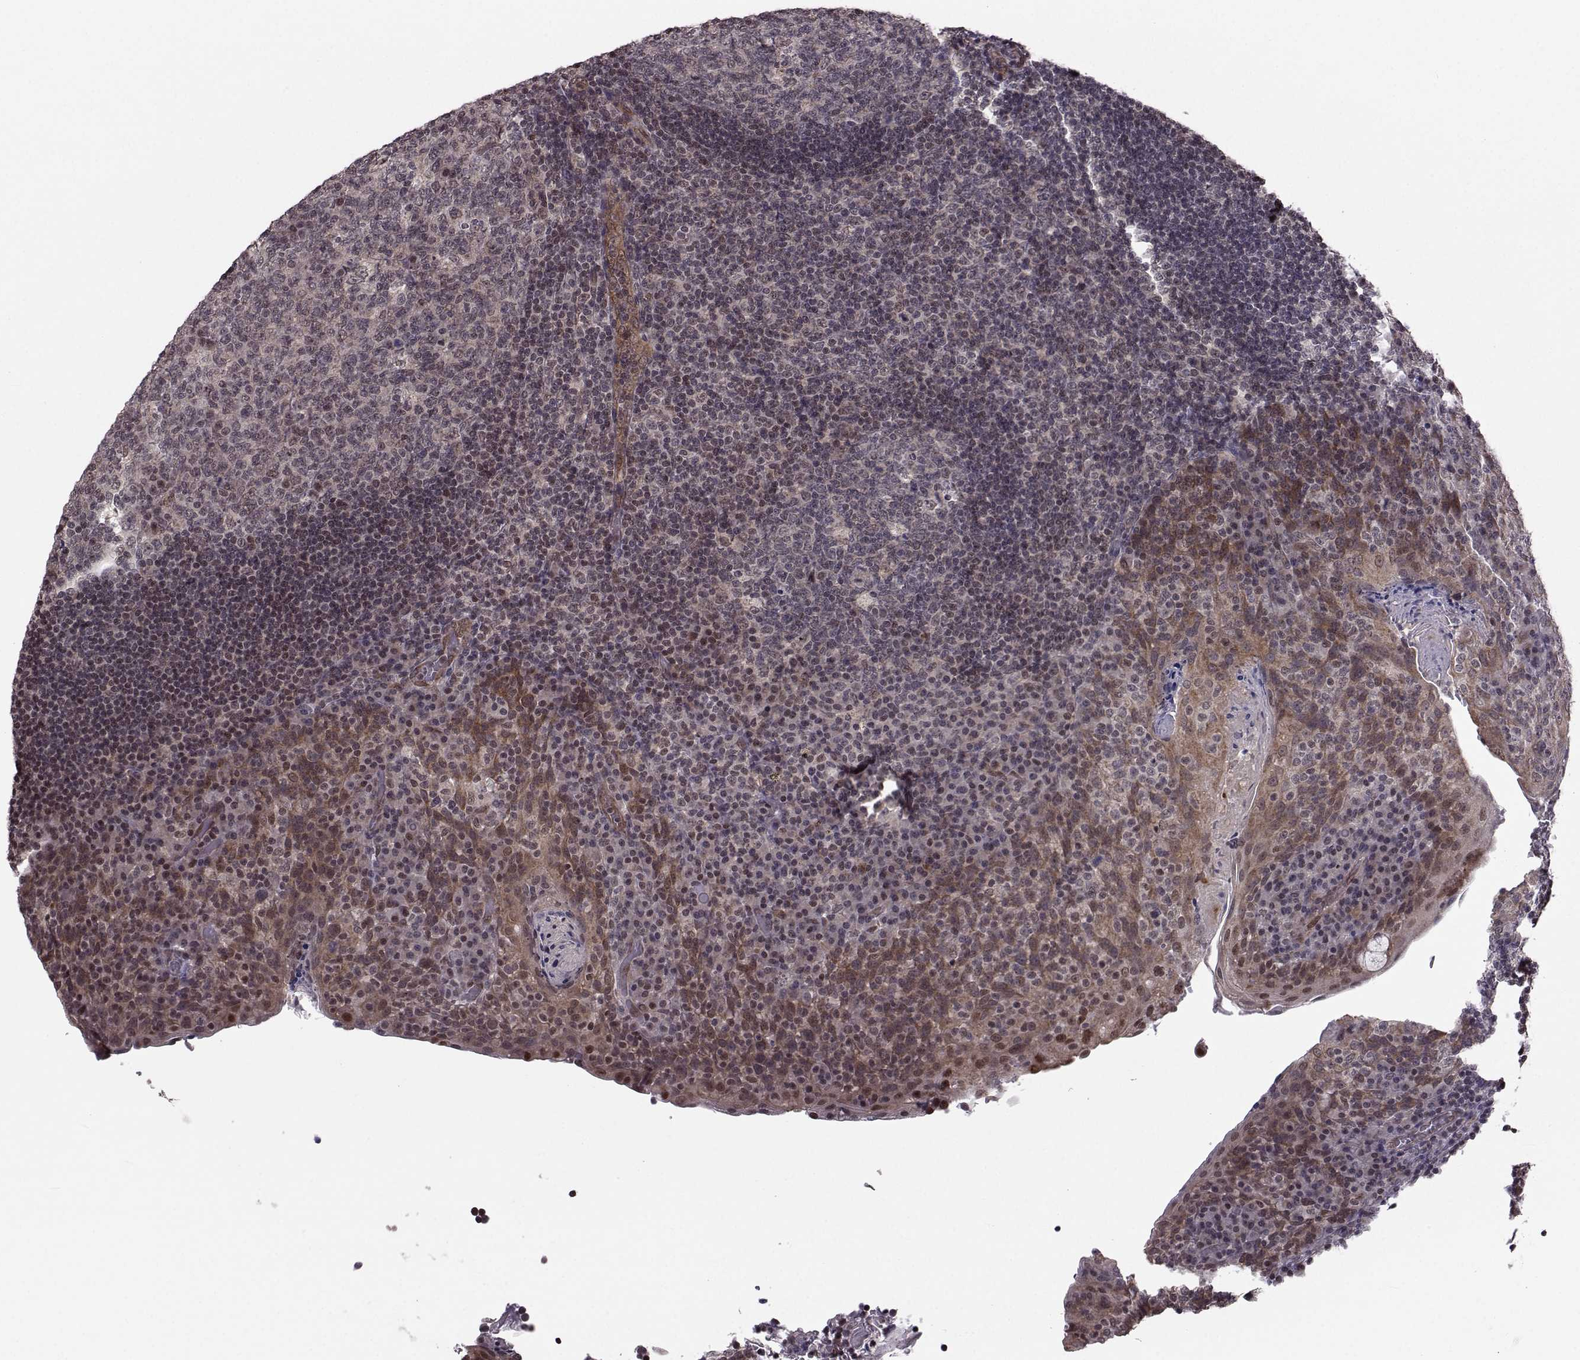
{"staining": {"intensity": "moderate", "quantity": "<25%", "location": "nuclear"}, "tissue": "tonsil", "cell_type": "Germinal center cells", "image_type": "normal", "snomed": [{"axis": "morphology", "description": "Normal tissue, NOS"}, {"axis": "topography", "description": "Tonsil"}], "caption": "High-power microscopy captured an immunohistochemistry micrograph of unremarkable tonsil, revealing moderate nuclear positivity in approximately <25% of germinal center cells.", "gene": "PKN2", "patient": {"sex": "male", "age": 17}}